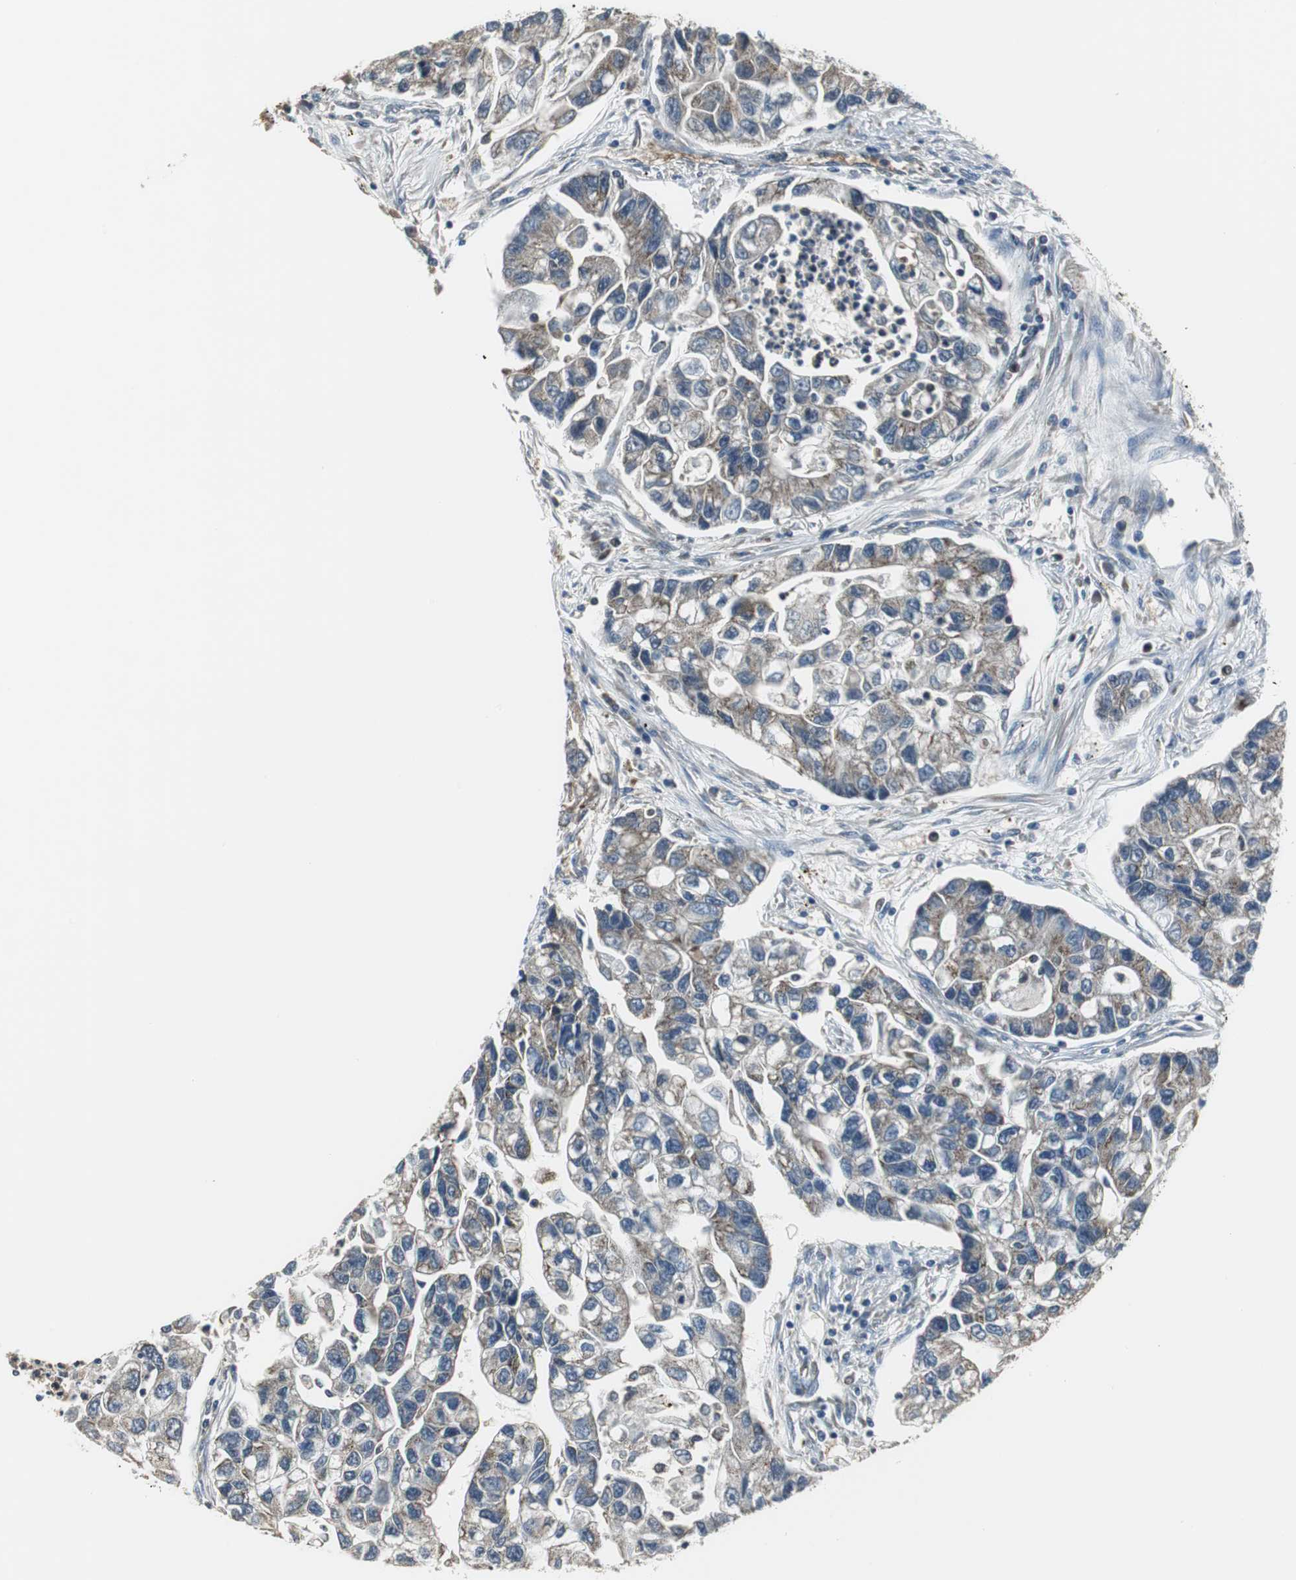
{"staining": {"intensity": "moderate", "quantity": "<25%", "location": "cytoplasmic/membranous"}, "tissue": "lung cancer", "cell_type": "Tumor cells", "image_type": "cancer", "snomed": [{"axis": "morphology", "description": "Adenocarcinoma, NOS"}, {"axis": "topography", "description": "Lung"}], "caption": "Protein expression analysis of lung cancer demonstrates moderate cytoplasmic/membranous staining in about <25% of tumor cells. The staining was performed using DAB to visualize the protein expression in brown, while the nuclei were stained in blue with hematoxylin (Magnification: 20x).", "gene": "PI4KB", "patient": {"sex": "female", "age": 51}}